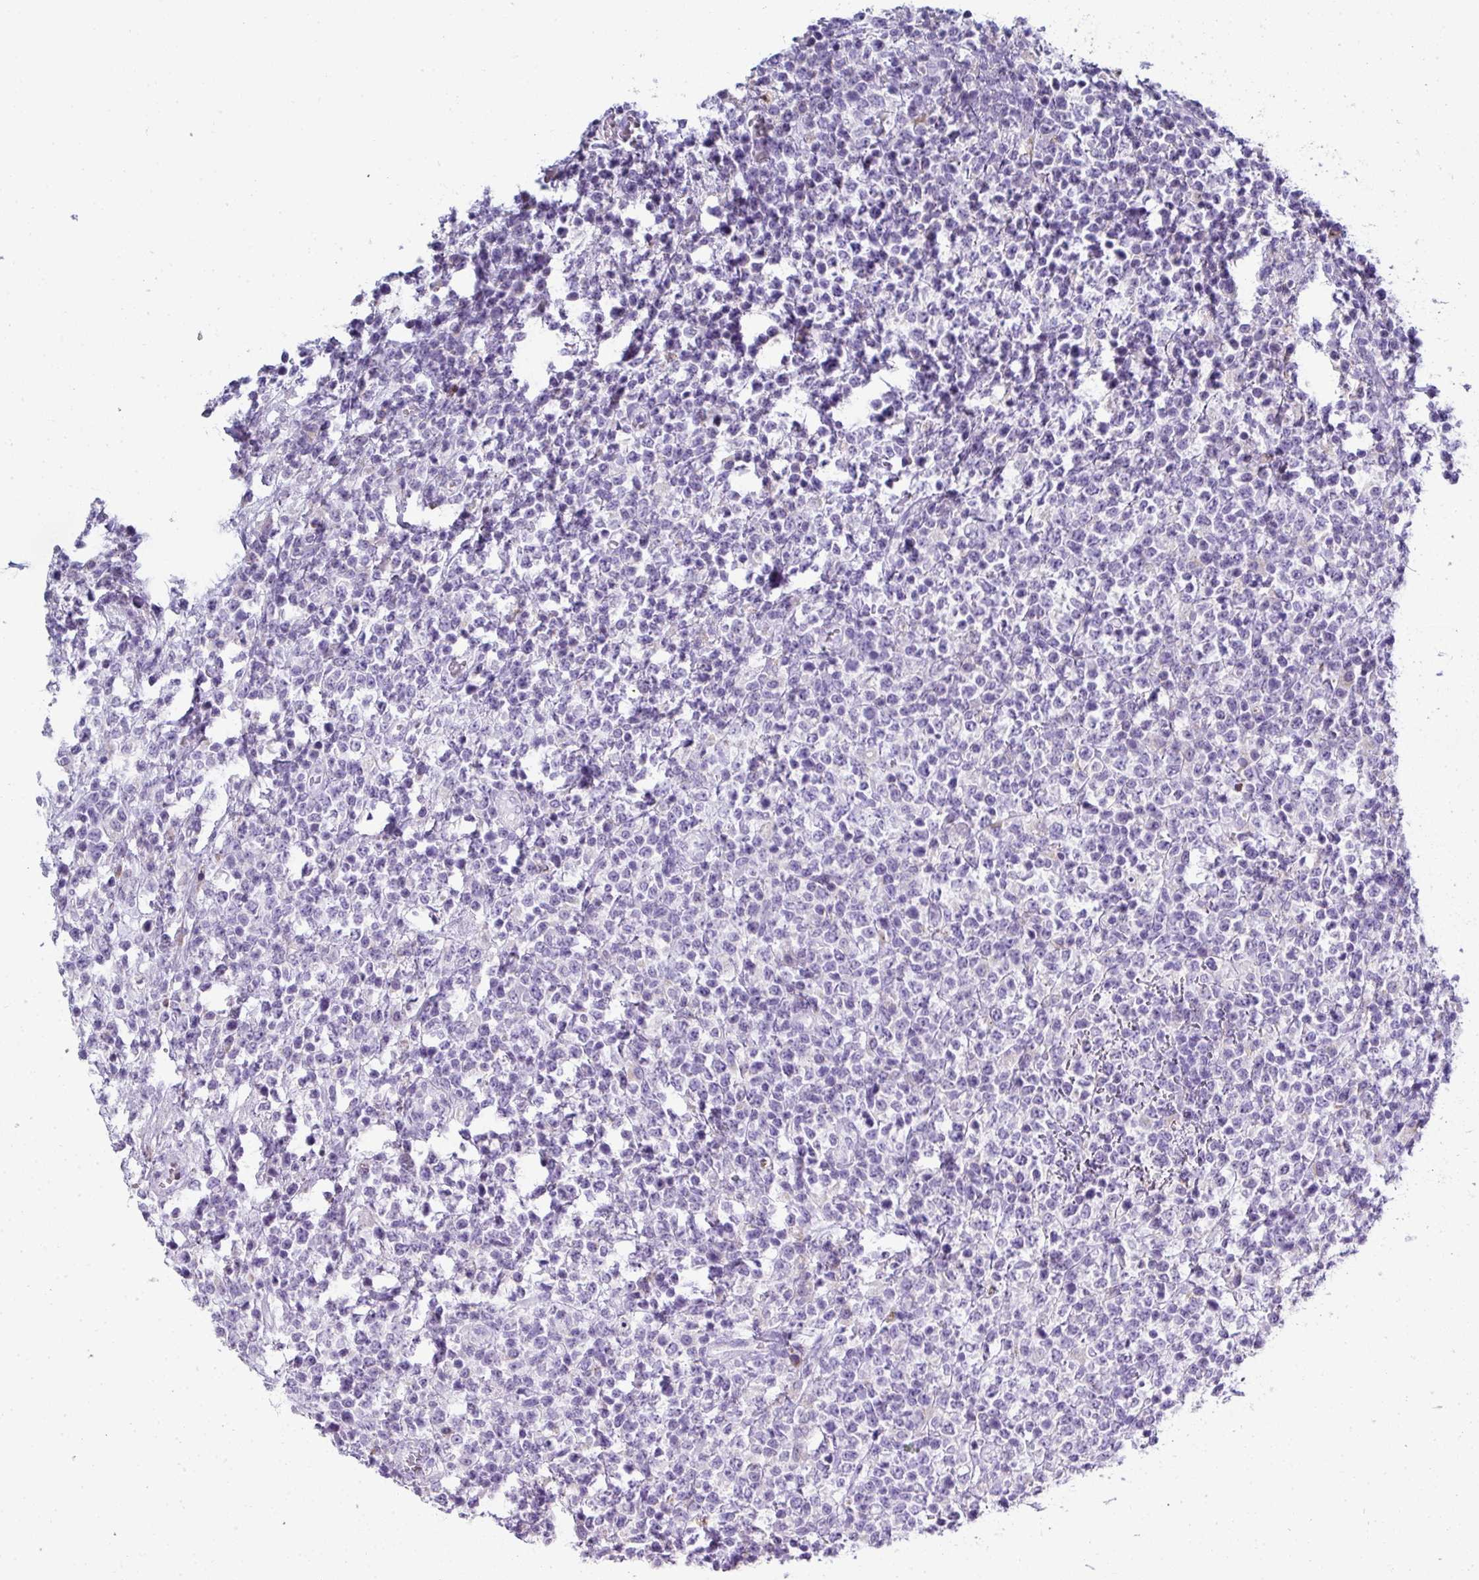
{"staining": {"intensity": "negative", "quantity": "none", "location": "none"}, "tissue": "lymphoma", "cell_type": "Tumor cells", "image_type": "cancer", "snomed": [{"axis": "morphology", "description": "Malignant lymphoma, non-Hodgkin's type, High grade"}, {"axis": "topography", "description": "Colon"}], "caption": "Protein analysis of lymphoma displays no significant expression in tumor cells.", "gene": "ZNF568", "patient": {"sex": "female", "age": 53}}